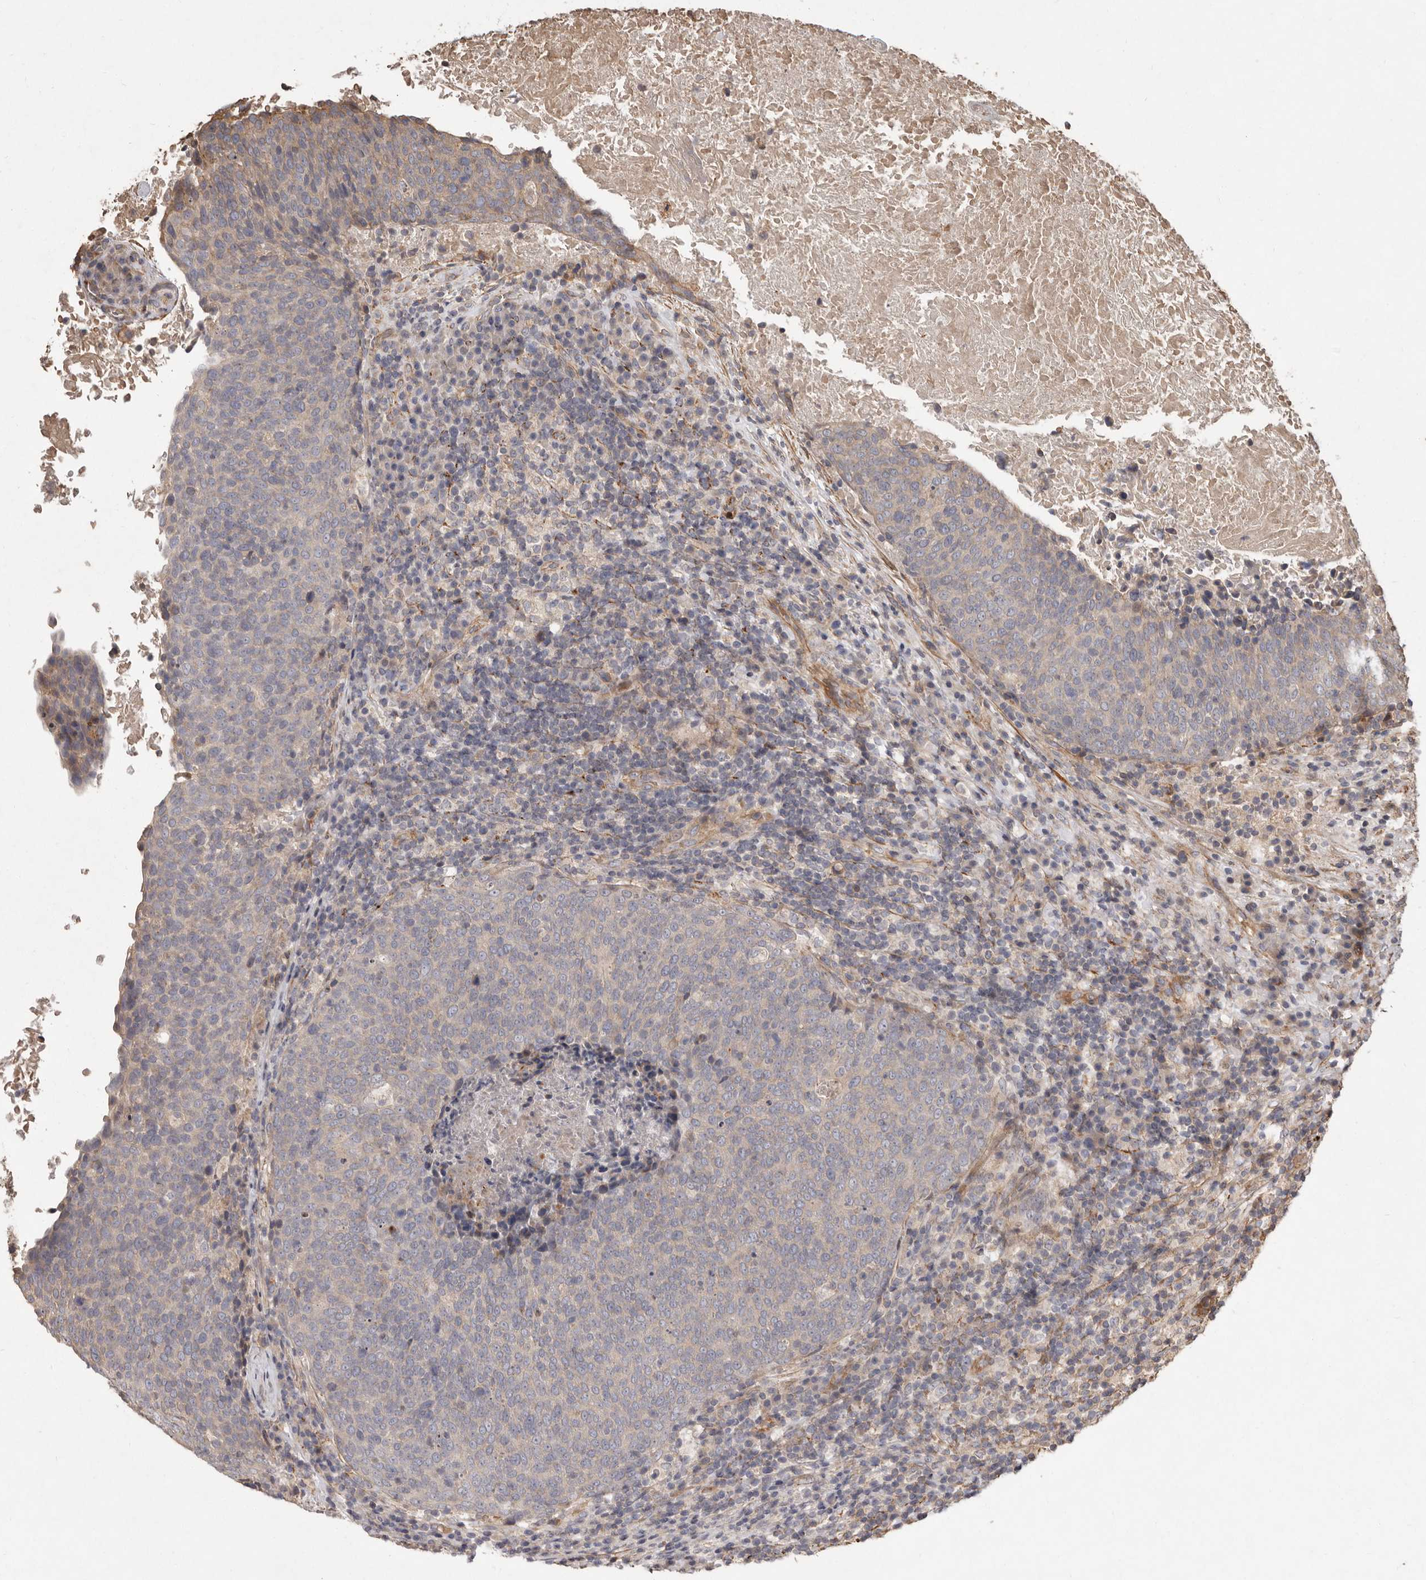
{"staining": {"intensity": "negative", "quantity": "none", "location": "none"}, "tissue": "head and neck cancer", "cell_type": "Tumor cells", "image_type": "cancer", "snomed": [{"axis": "morphology", "description": "Squamous cell carcinoma, NOS"}, {"axis": "morphology", "description": "Squamous cell carcinoma, metastatic, NOS"}, {"axis": "topography", "description": "Lymph node"}, {"axis": "topography", "description": "Head-Neck"}], "caption": "This is an immunohistochemistry (IHC) micrograph of head and neck cancer (metastatic squamous cell carcinoma). There is no positivity in tumor cells.", "gene": "SEMA3A", "patient": {"sex": "male", "age": 62}}